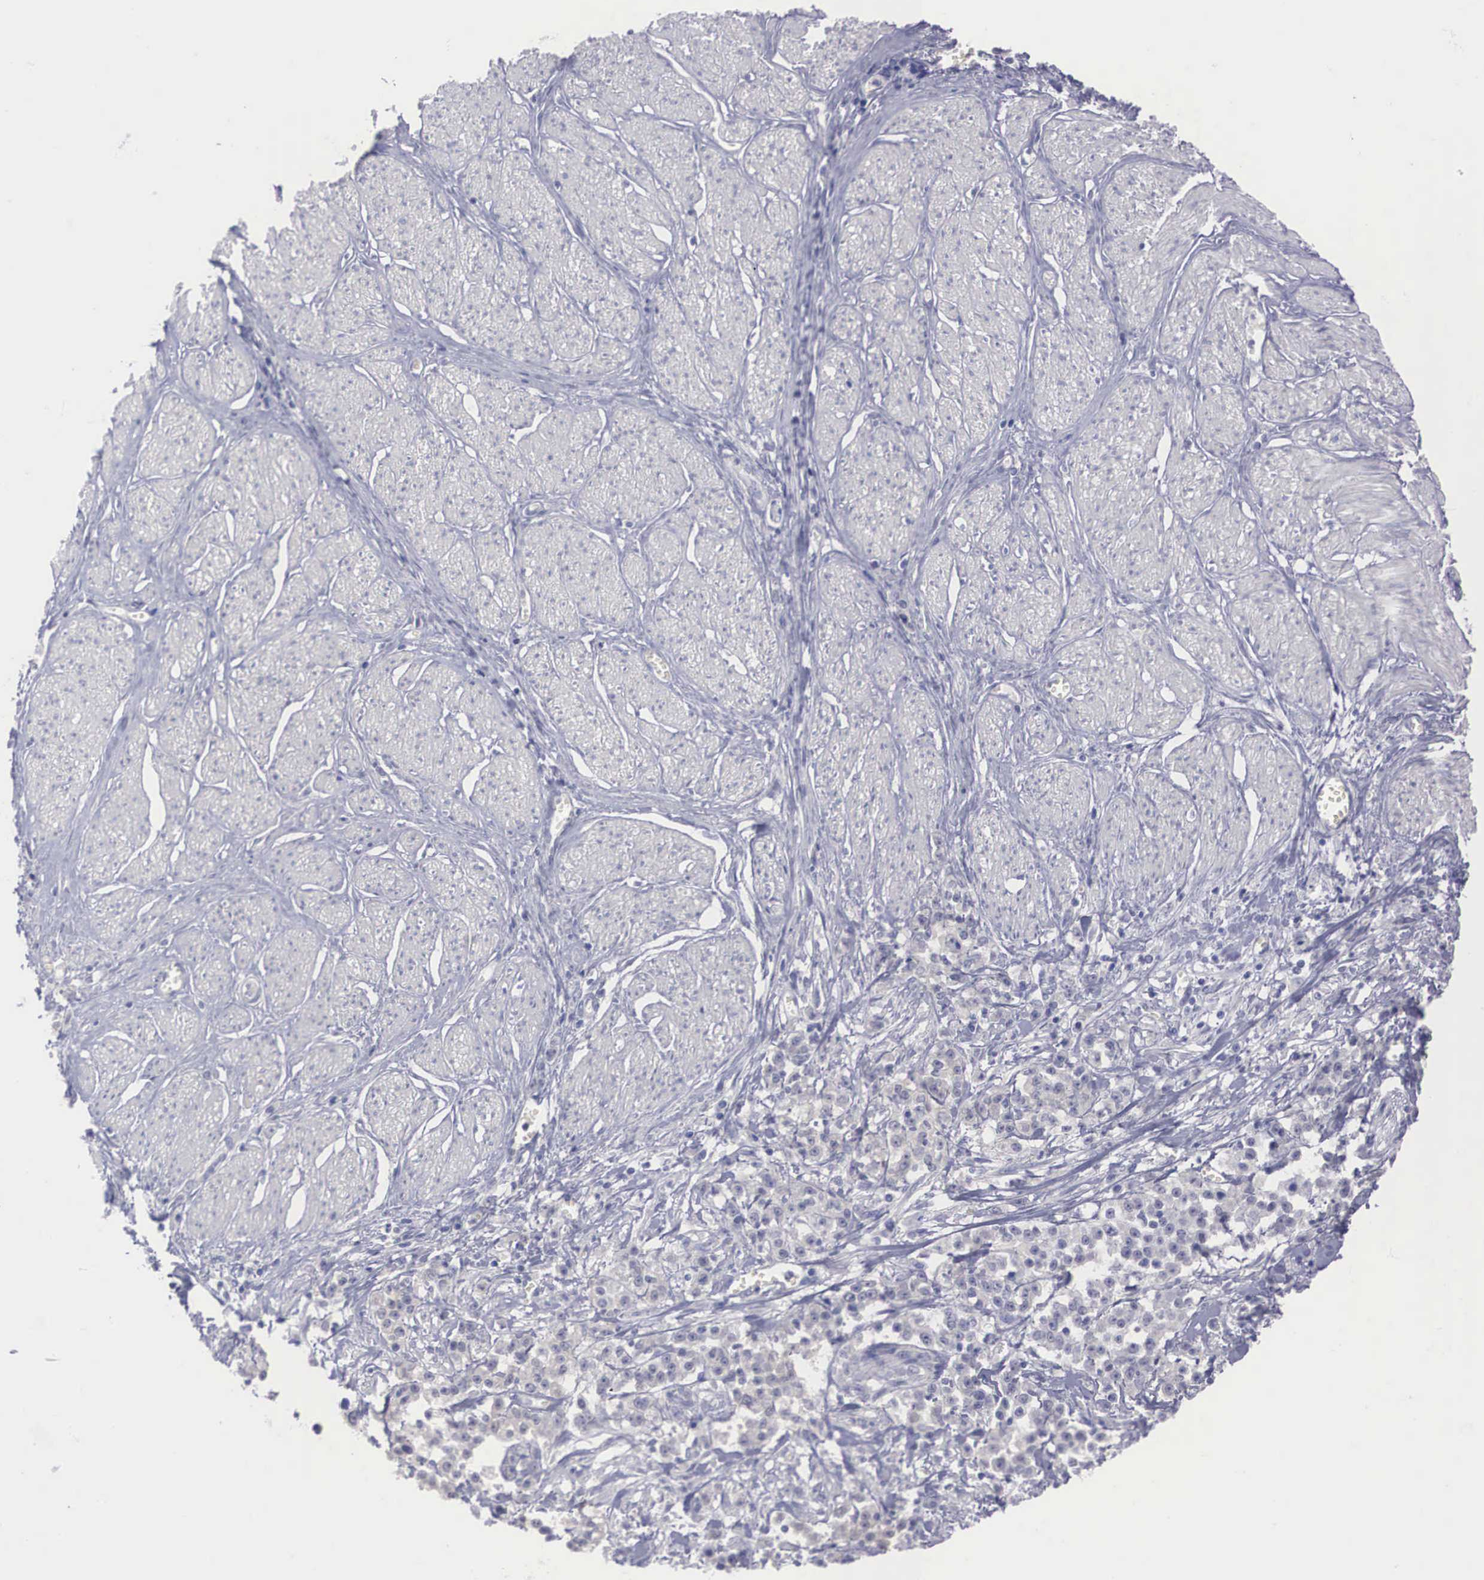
{"staining": {"intensity": "negative", "quantity": "none", "location": "none"}, "tissue": "stomach cancer", "cell_type": "Tumor cells", "image_type": "cancer", "snomed": [{"axis": "morphology", "description": "Adenocarcinoma, NOS"}, {"axis": "topography", "description": "Stomach"}], "caption": "There is no significant expression in tumor cells of stomach cancer (adenocarcinoma).", "gene": "REPS2", "patient": {"sex": "male", "age": 72}}